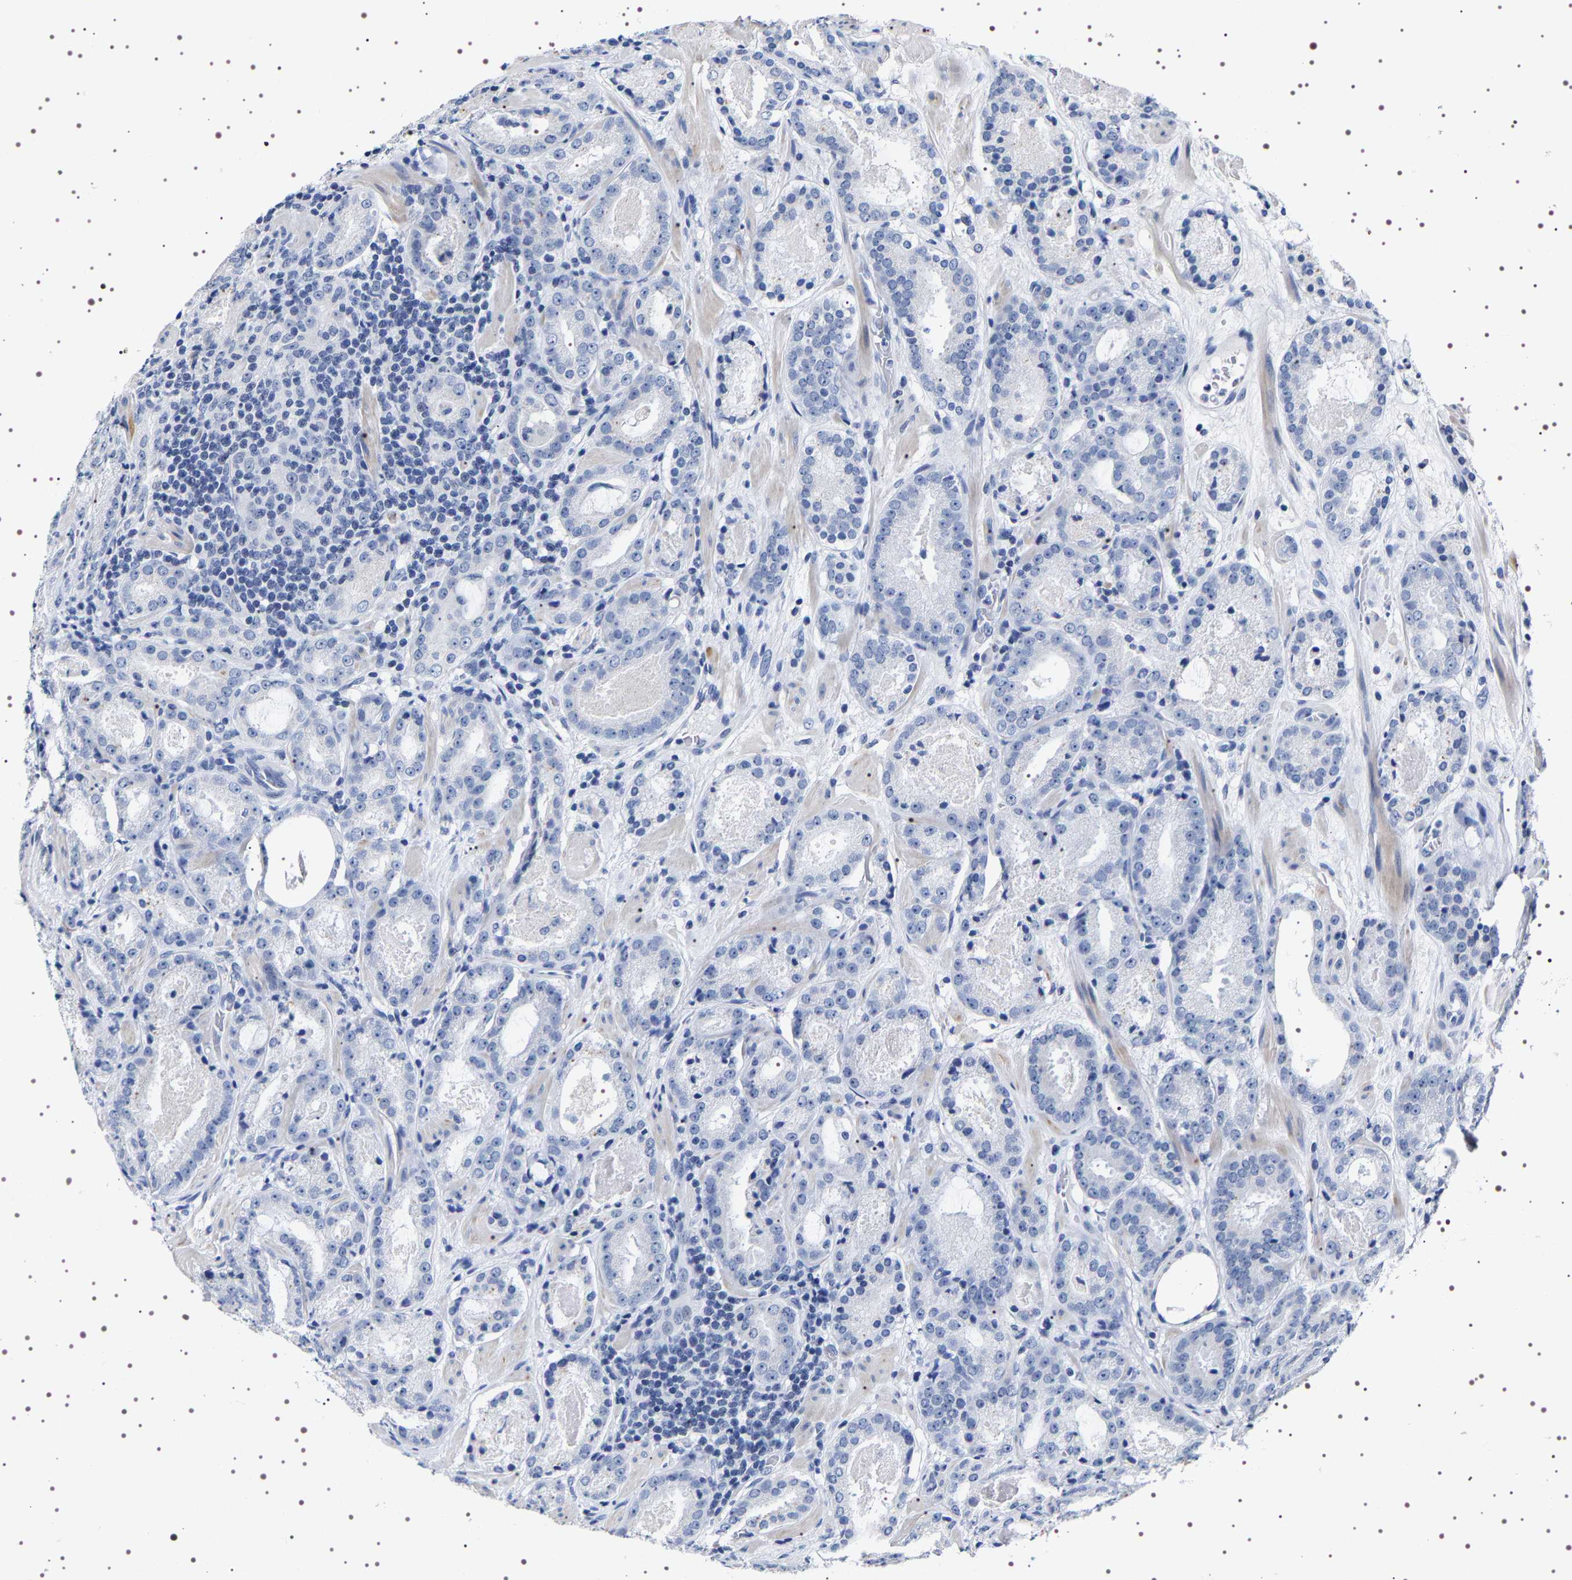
{"staining": {"intensity": "negative", "quantity": "none", "location": "none"}, "tissue": "prostate cancer", "cell_type": "Tumor cells", "image_type": "cancer", "snomed": [{"axis": "morphology", "description": "Adenocarcinoma, Low grade"}, {"axis": "topography", "description": "Prostate"}], "caption": "Tumor cells are negative for protein expression in human prostate cancer (adenocarcinoma (low-grade)).", "gene": "UBQLN3", "patient": {"sex": "male", "age": 69}}